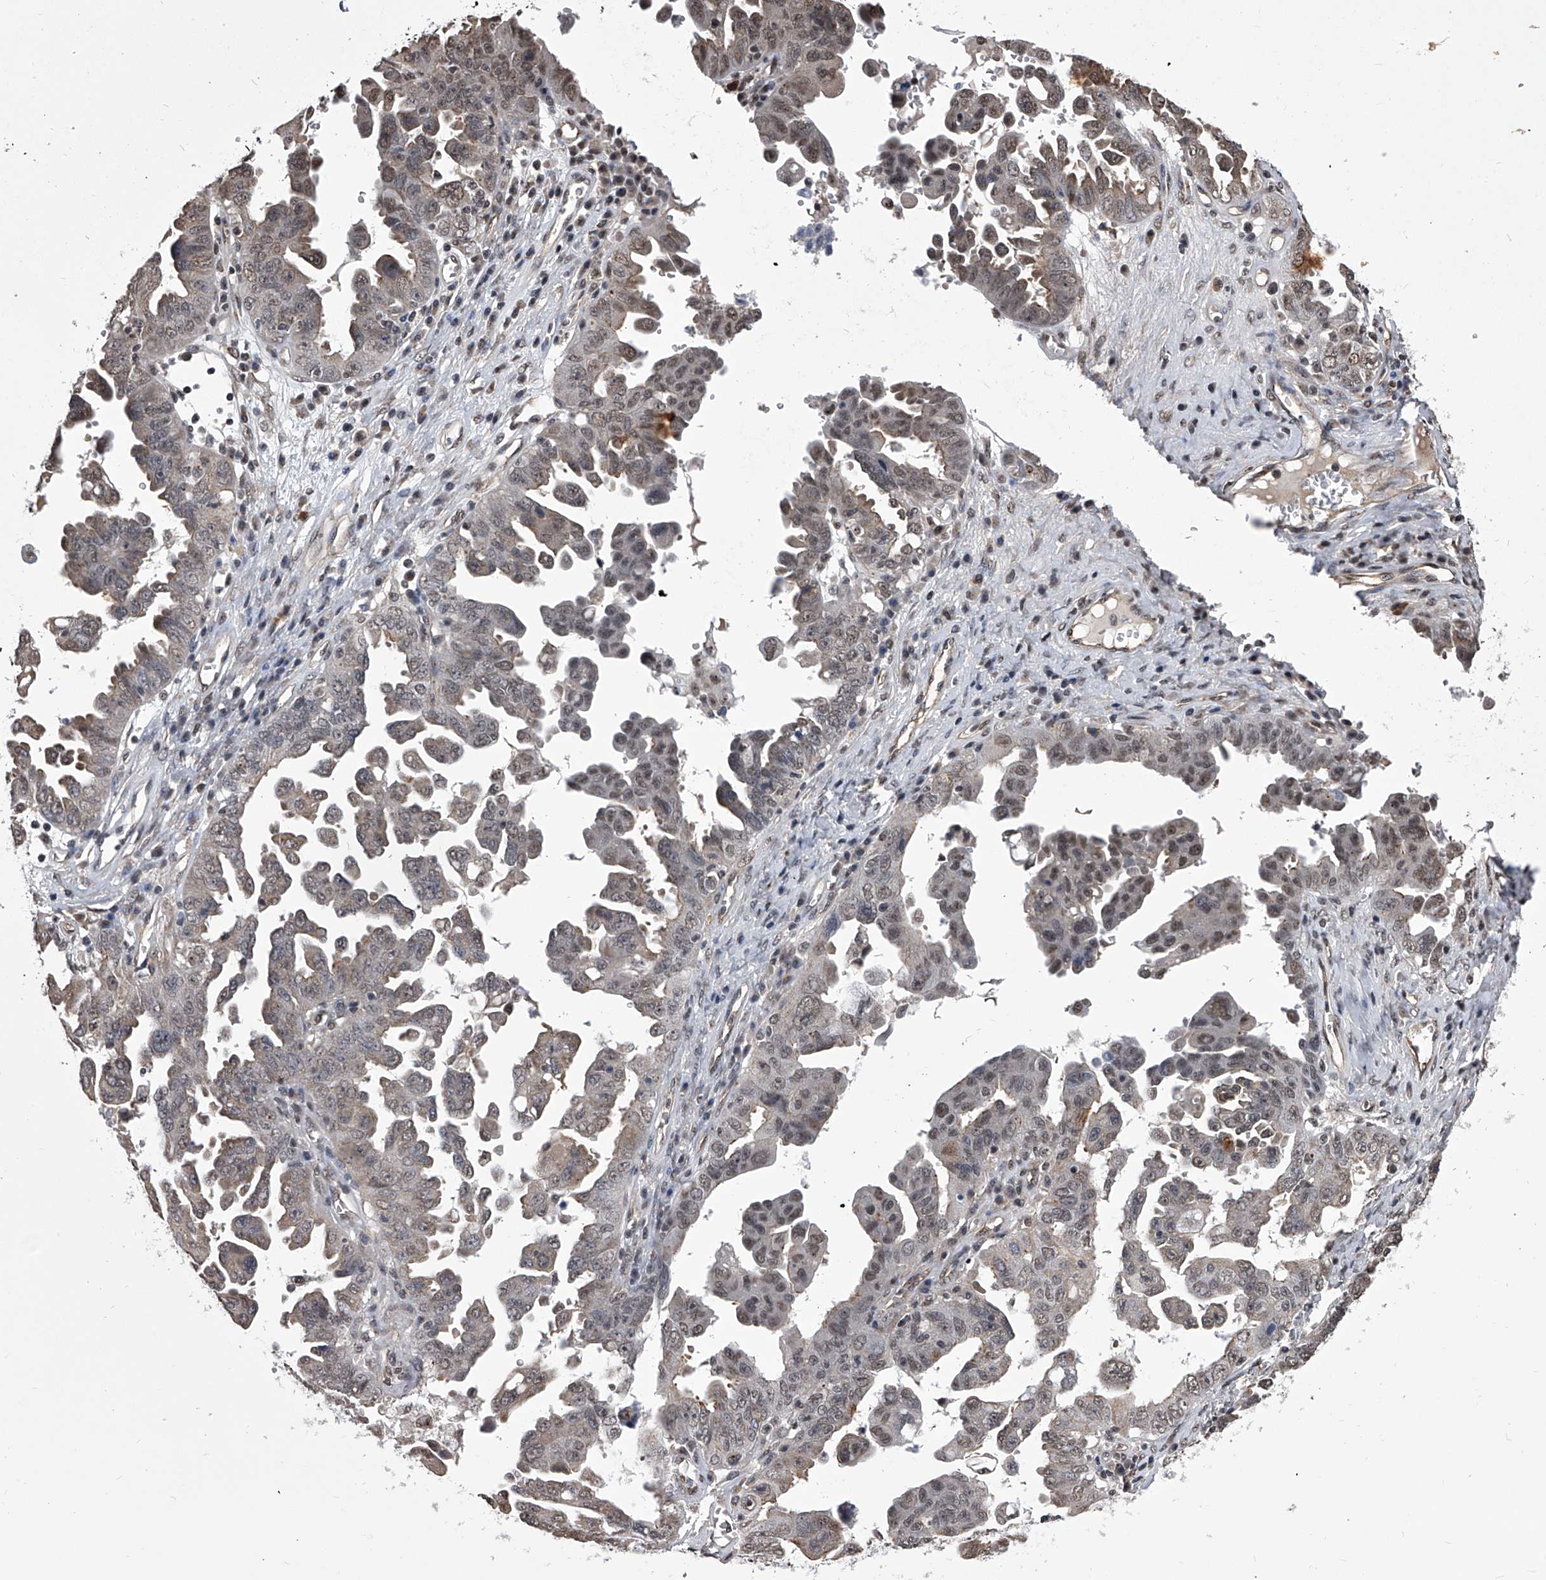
{"staining": {"intensity": "weak", "quantity": "25%-75%", "location": "nuclear"}, "tissue": "ovarian cancer", "cell_type": "Tumor cells", "image_type": "cancer", "snomed": [{"axis": "morphology", "description": "Carcinoma, endometroid"}, {"axis": "topography", "description": "Ovary"}], "caption": "Protein staining by IHC reveals weak nuclear expression in about 25%-75% of tumor cells in ovarian cancer.", "gene": "ZNF76", "patient": {"sex": "female", "age": 62}}